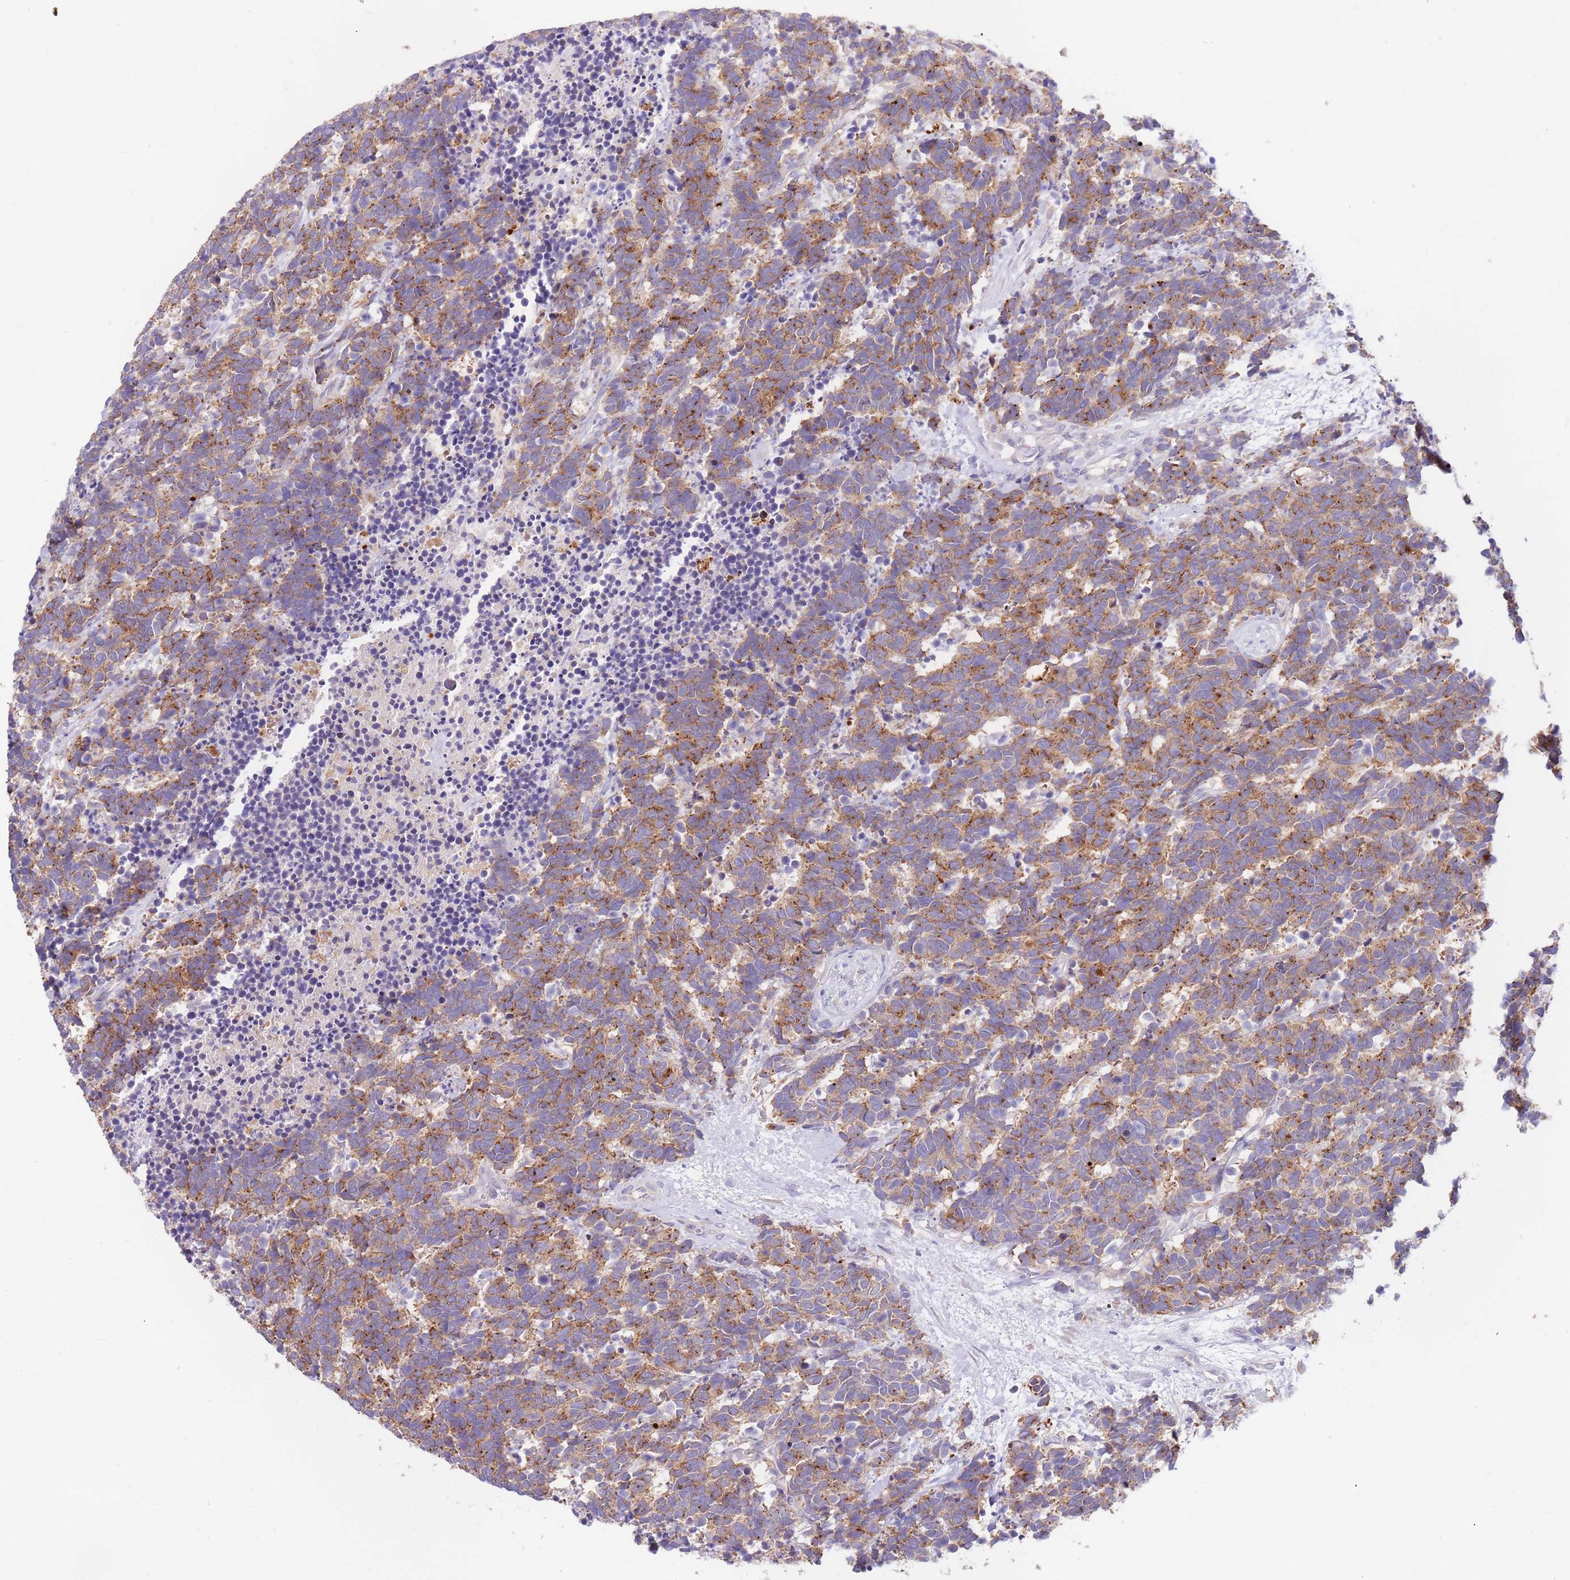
{"staining": {"intensity": "moderate", "quantity": ">75%", "location": "cytoplasmic/membranous"}, "tissue": "carcinoid", "cell_type": "Tumor cells", "image_type": "cancer", "snomed": [{"axis": "morphology", "description": "Carcinoma, NOS"}, {"axis": "morphology", "description": "Carcinoid, malignant, NOS"}, {"axis": "topography", "description": "Prostate"}], "caption": "Protein analysis of carcinoid tissue exhibits moderate cytoplasmic/membranous expression in about >75% of tumor cells.", "gene": "BORCS5", "patient": {"sex": "male", "age": 57}}